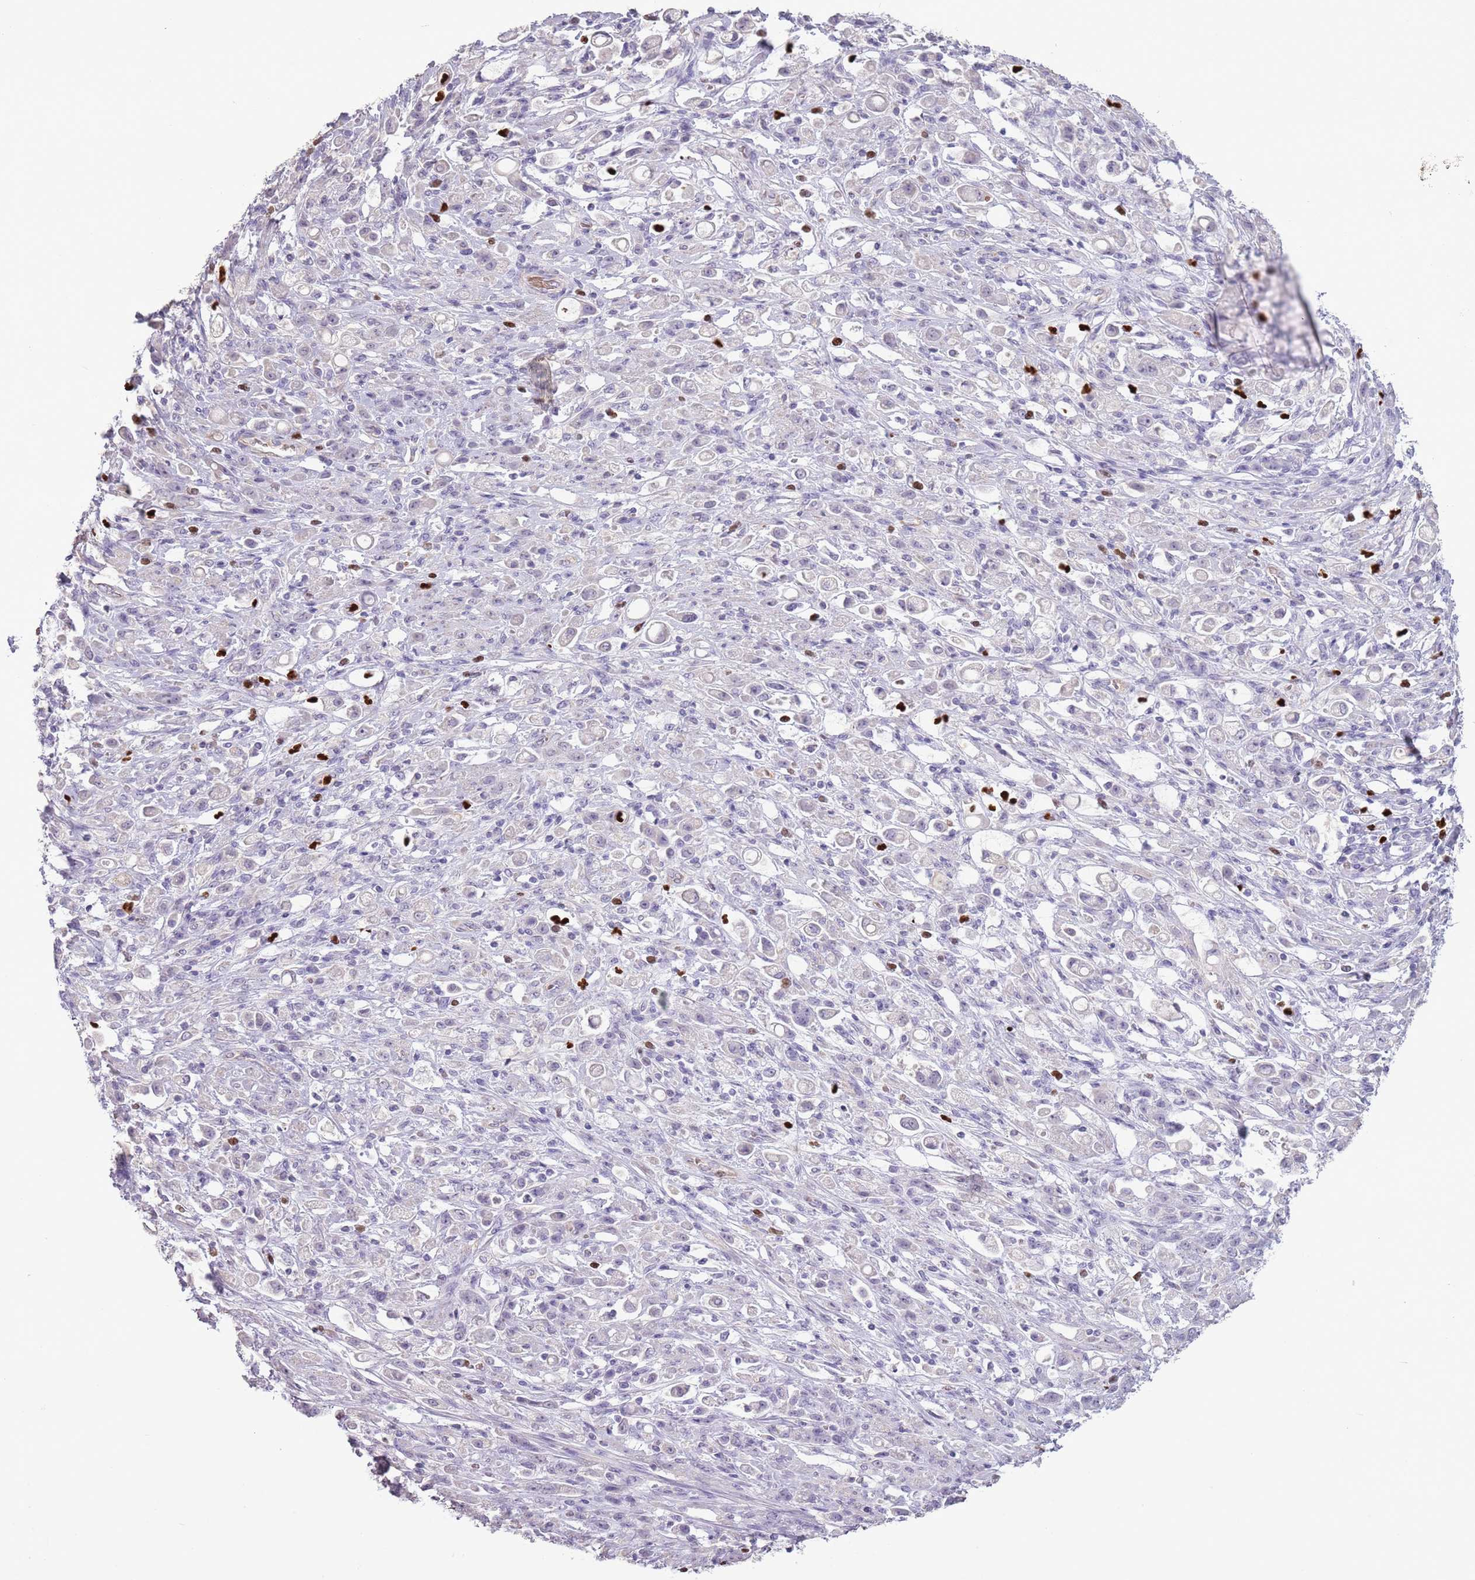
{"staining": {"intensity": "negative", "quantity": "none", "location": "none"}, "tissue": "stomach cancer", "cell_type": "Tumor cells", "image_type": "cancer", "snomed": [{"axis": "morphology", "description": "Adenocarcinoma, NOS"}, {"axis": "topography", "description": "Stomach"}], "caption": "There is no significant staining in tumor cells of stomach adenocarcinoma.", "gene": "CELF6", "patient": {"sex": "female", "age": 60}}